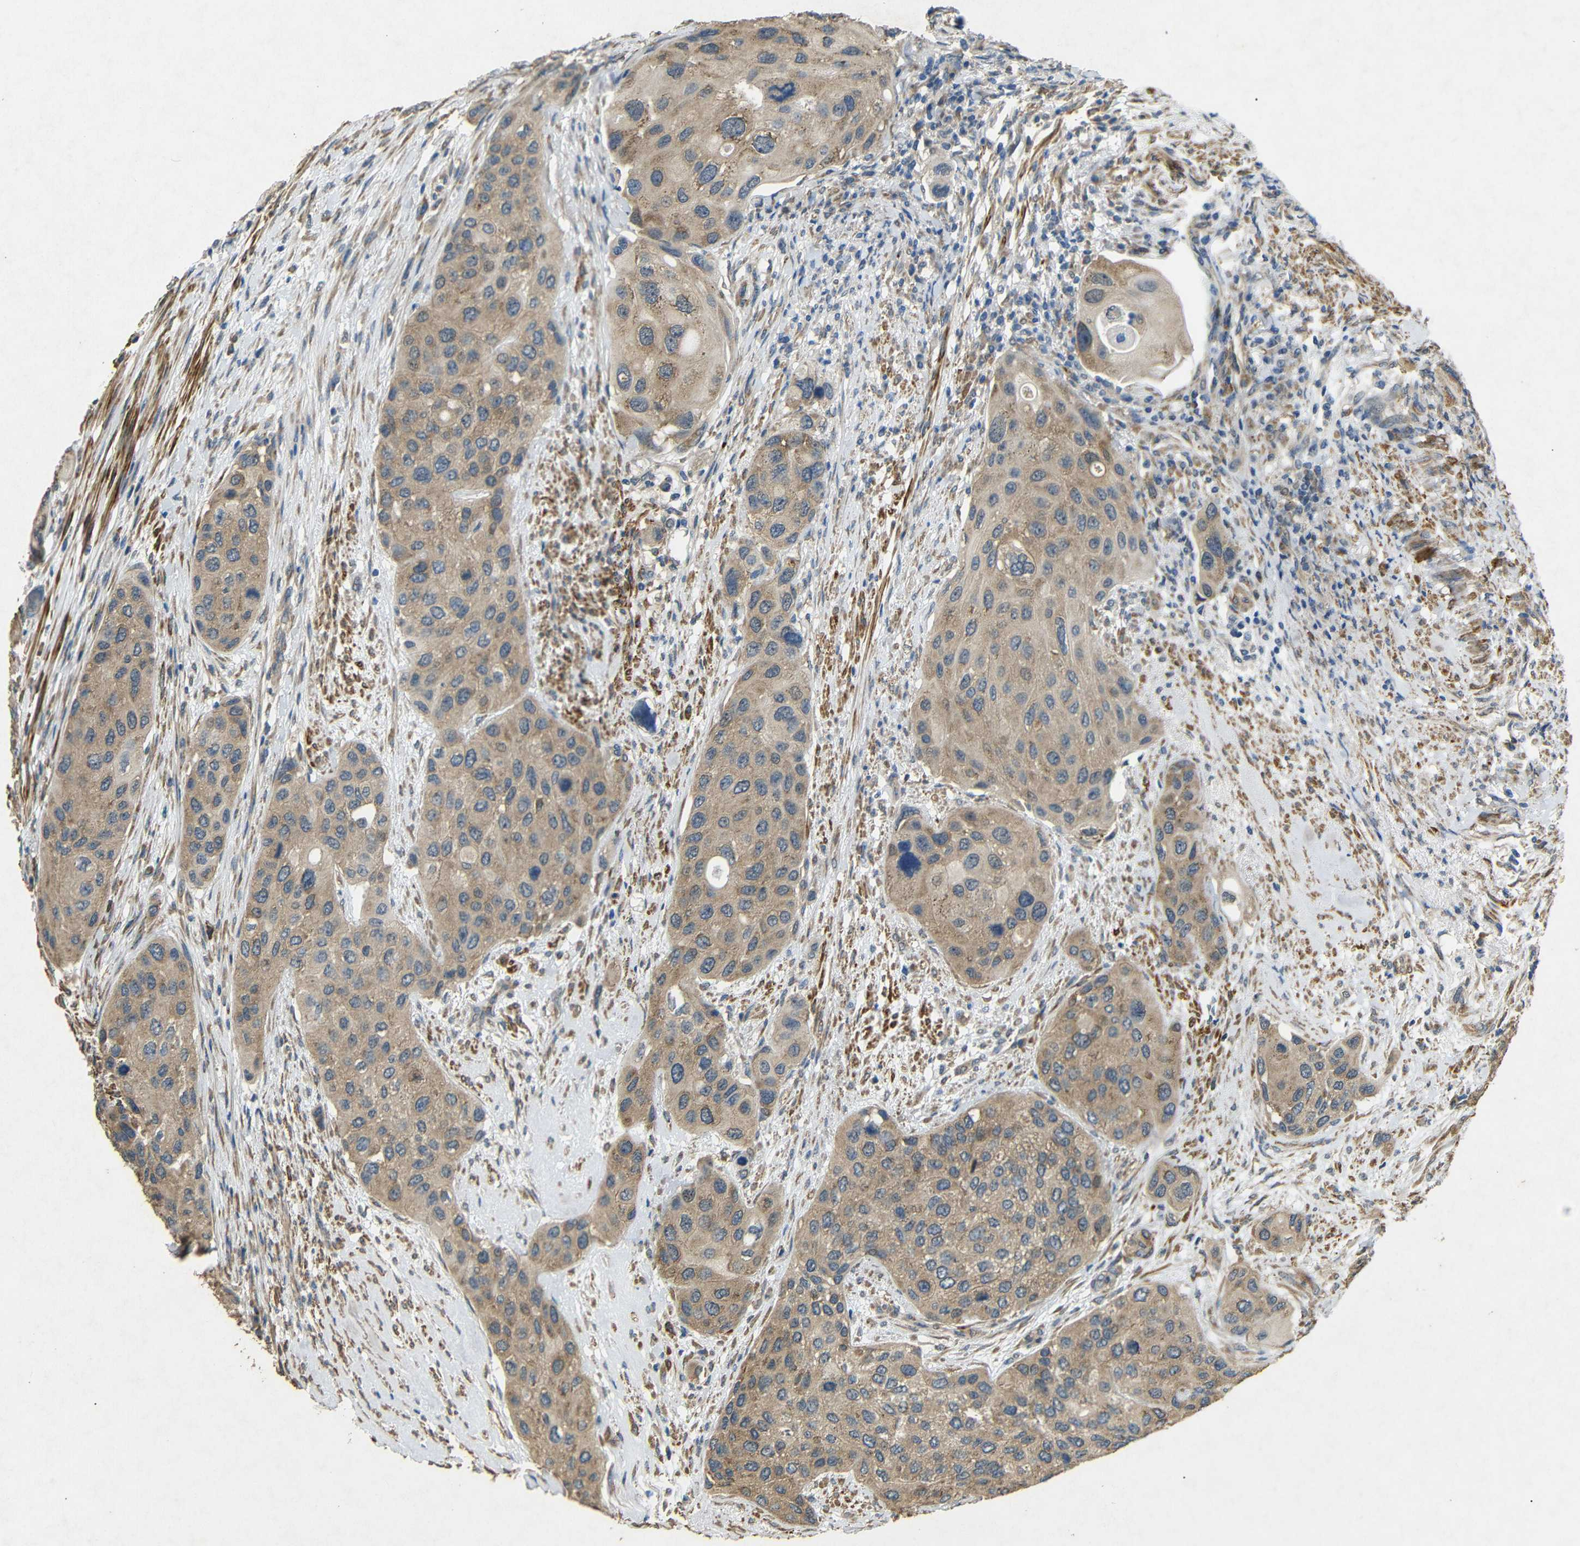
{"staining": {"intensity": "moderate", "quantity": ">75%", "location": "cytoplasmic/membranous"}, "tissue": "urothelial cancer", "cell_type": "Tumor cells", "image_type": "cancer", "snomed": [{"axis": "morphology", "description": "Urothelial carcinoma, High grade"}, {"axis": "topography", "description": "Urinary bladder"}], "caption": "Urothelial carcinoma (high-grade) was stained to show a protein in brown. There is medium levels of moderate cytoplasmic/membranous expression in approximately >75% of tumor cells. (Brightfield microscopy of DAB IHC at high magnification).", "gene": "BNIP3", "patient": {"sex": "female", "age": 56}}